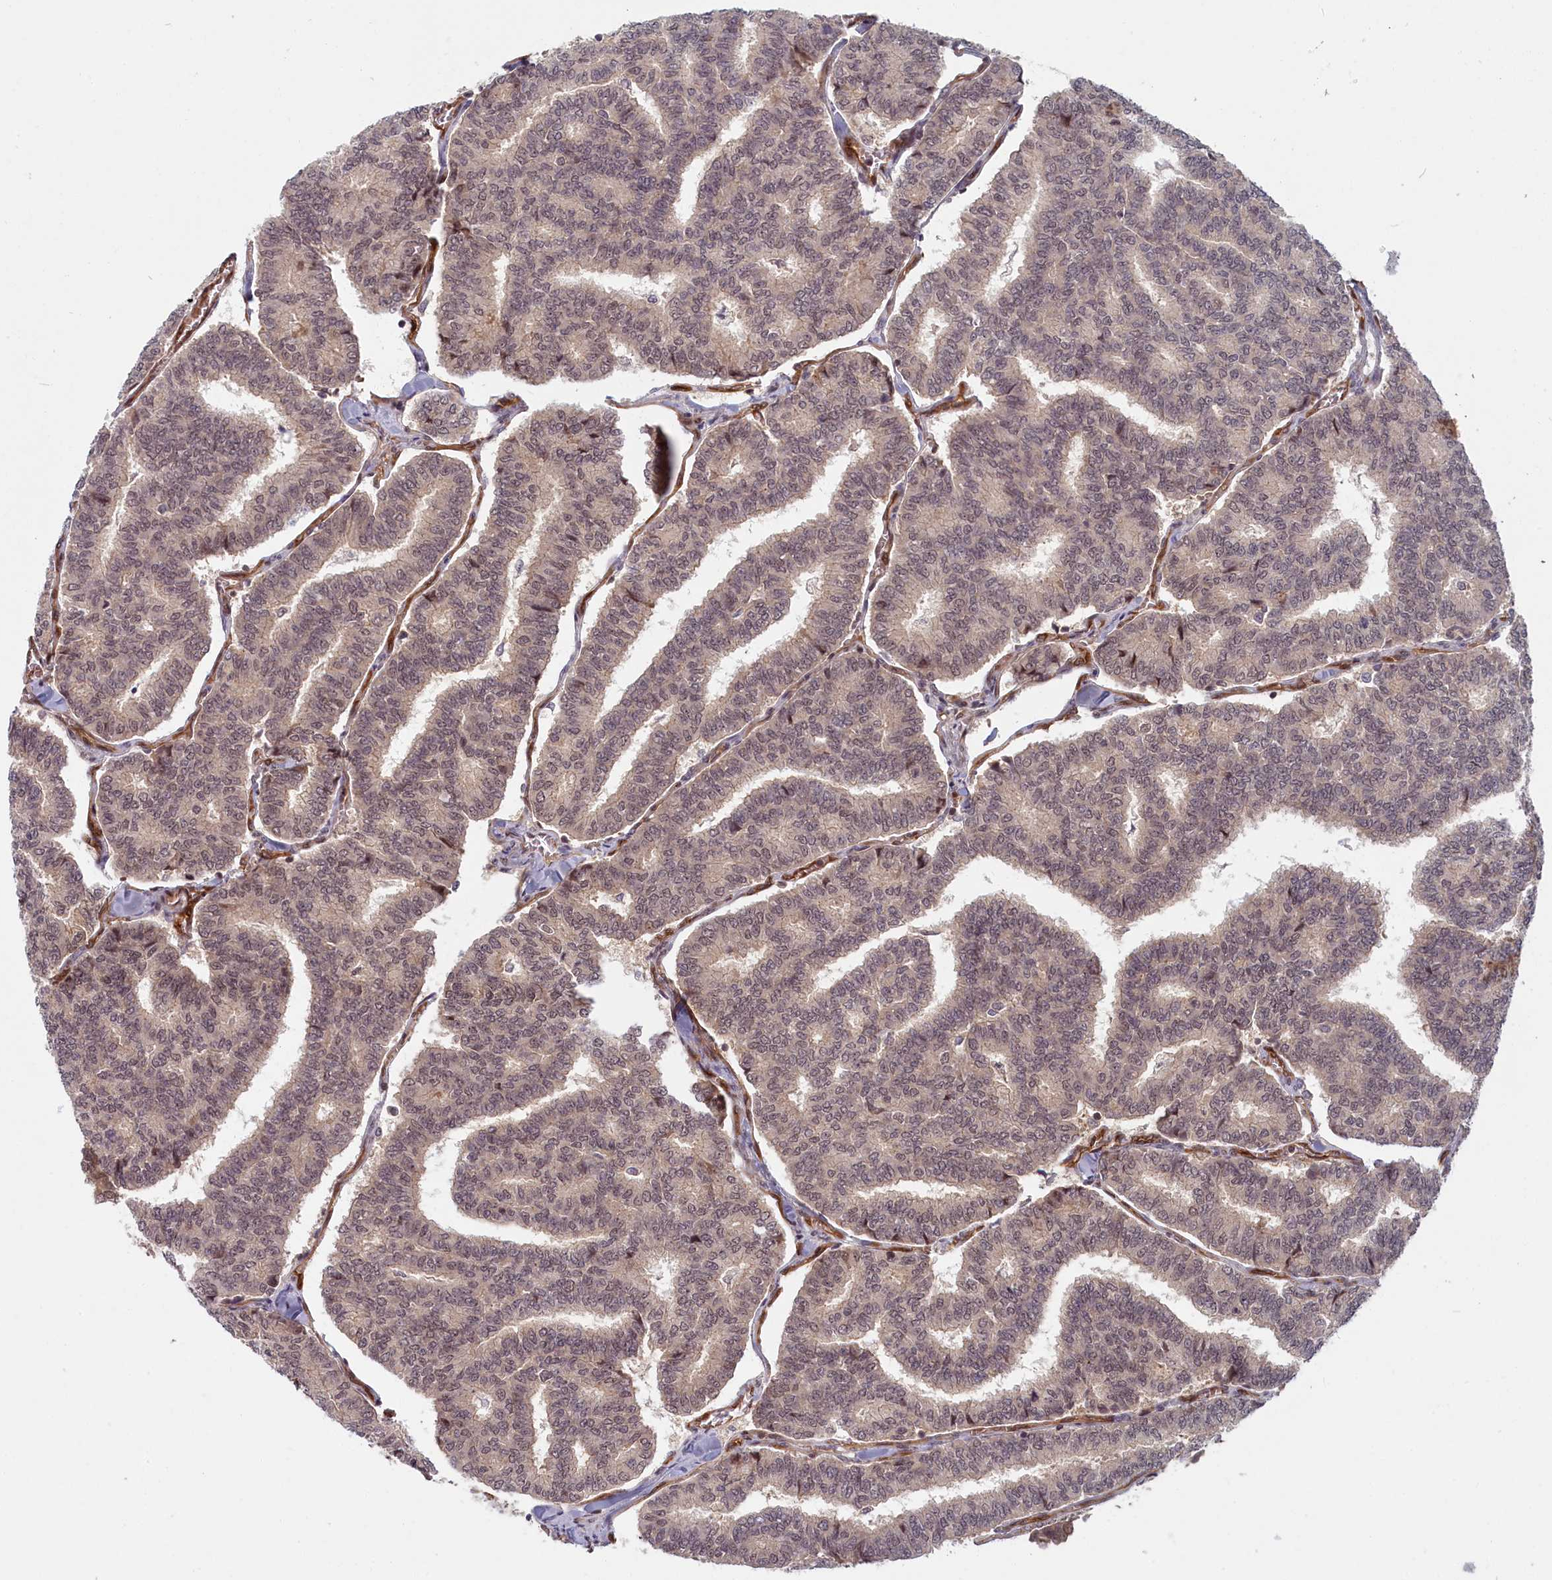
{"staining": {"intensity": "weak", "quantity": ">75%", "location": "nuclear"}, "tissue": "thyroid cancer", "cell_type": "Tumor cells", "image_type": "cancer", "snomed": [{"axis": "morphology", "description": "Papillary adenocarcinoma, NOS"}, {"axis": "topography", "description": "Thyroid gland"}], "caption": "Immunohistochemistry (IHC) of thyroid cancer (papillary adenocarcinoma) exhibits low levels of weak nuclear expression in about >75% of tumor cells.", "gene": "SNRK", "patient": {"sex": "female", "age": 35}}